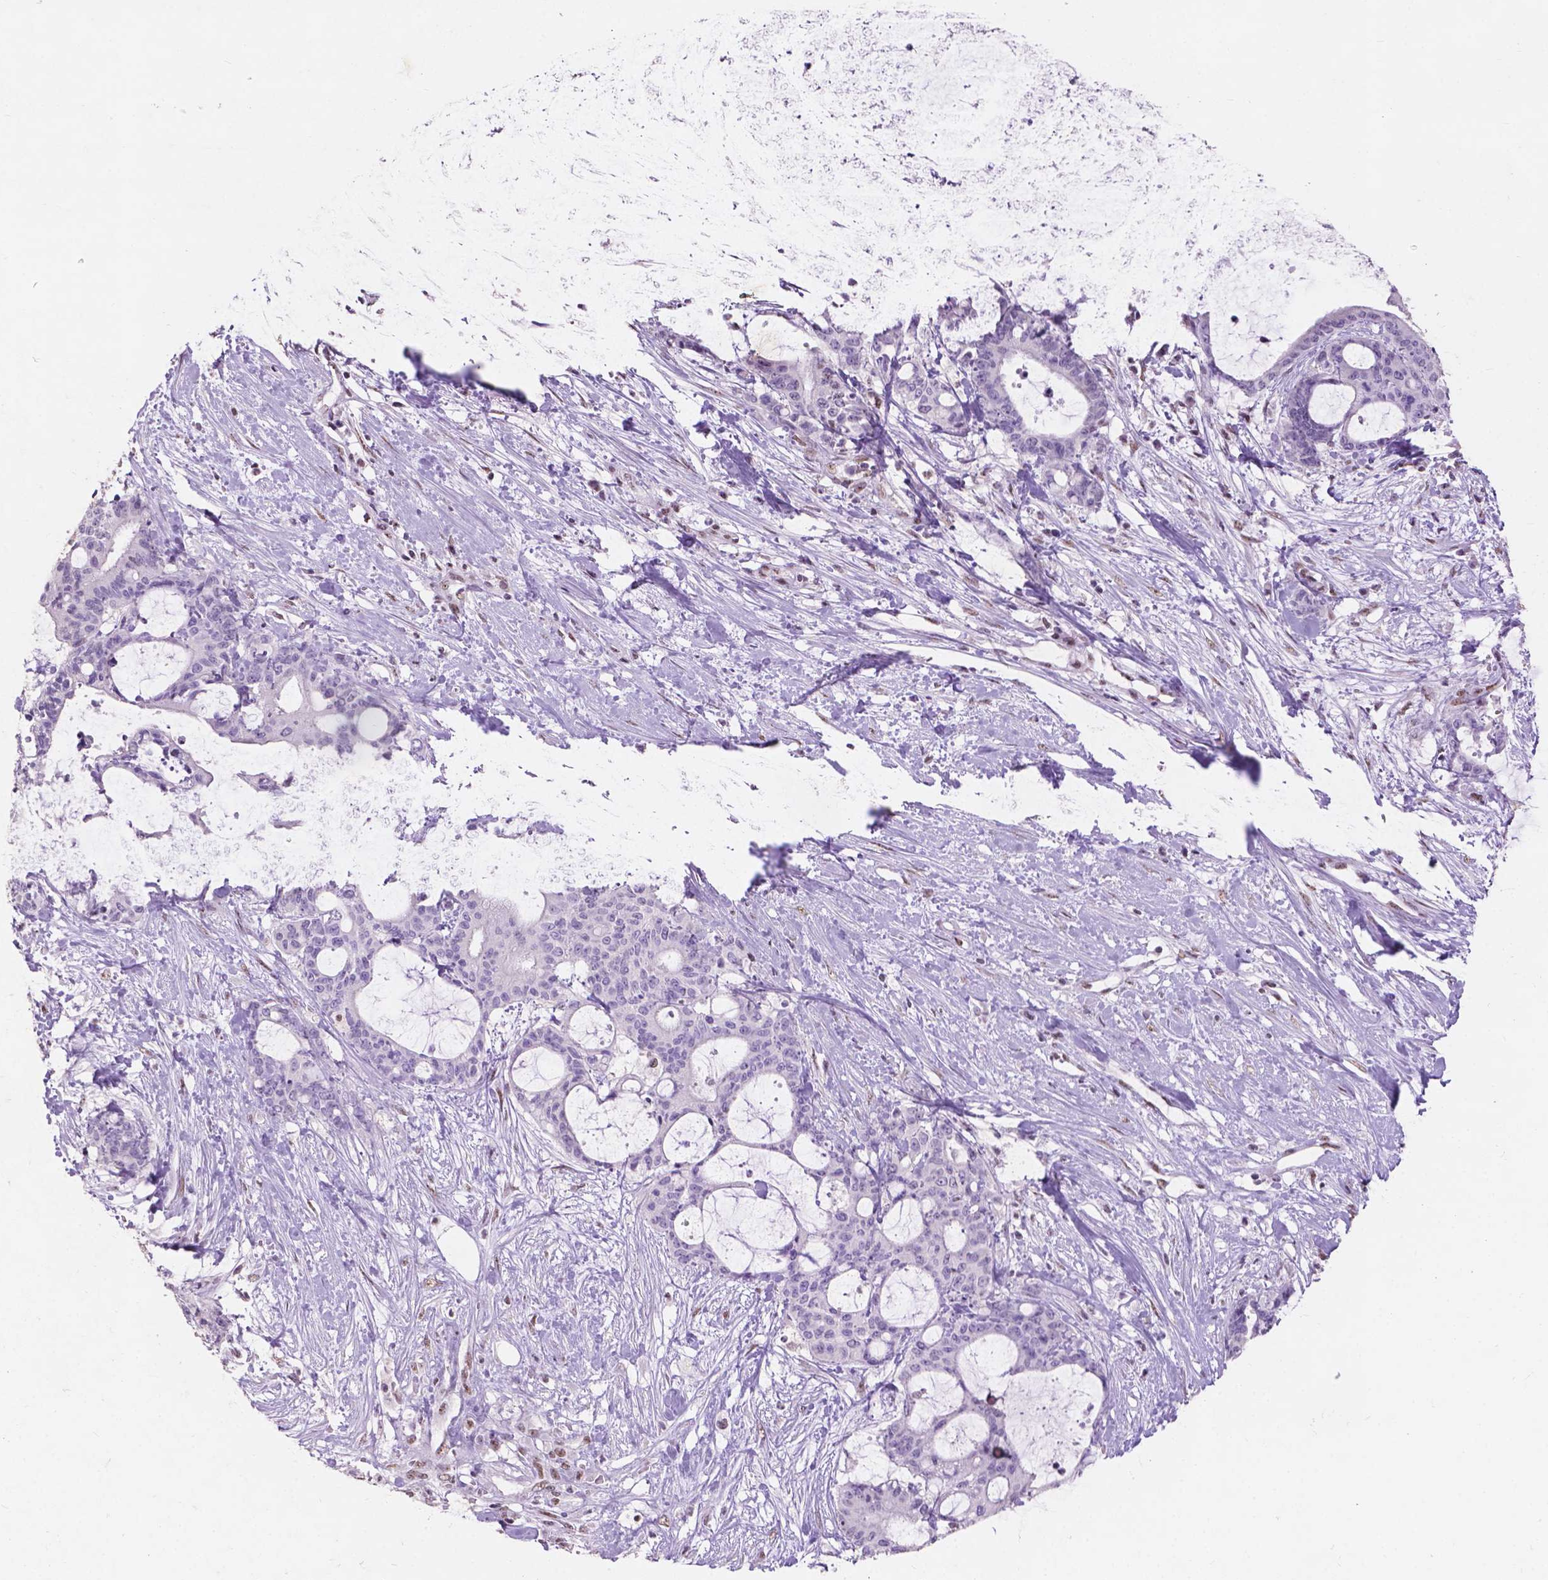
{"staining": {"intensity": "negative", "quantity": "none", "location": "none"}, "tissue": "liver cancer", "cell_type": "Tumor cells", "image_type": "cancer", "snomed": [{"axis": "morphology", "description": "Cholangiocarcinoma"}, {"axis": "topography", "description": "Liver"}], "caption": "This is an immunohistochemistry (IHC) histopathology image of human liver cholangiocarcinoma. There is no expression in tumor cells.", "gene": "COIL", "patient": {"sex": "female", "age": 73}}